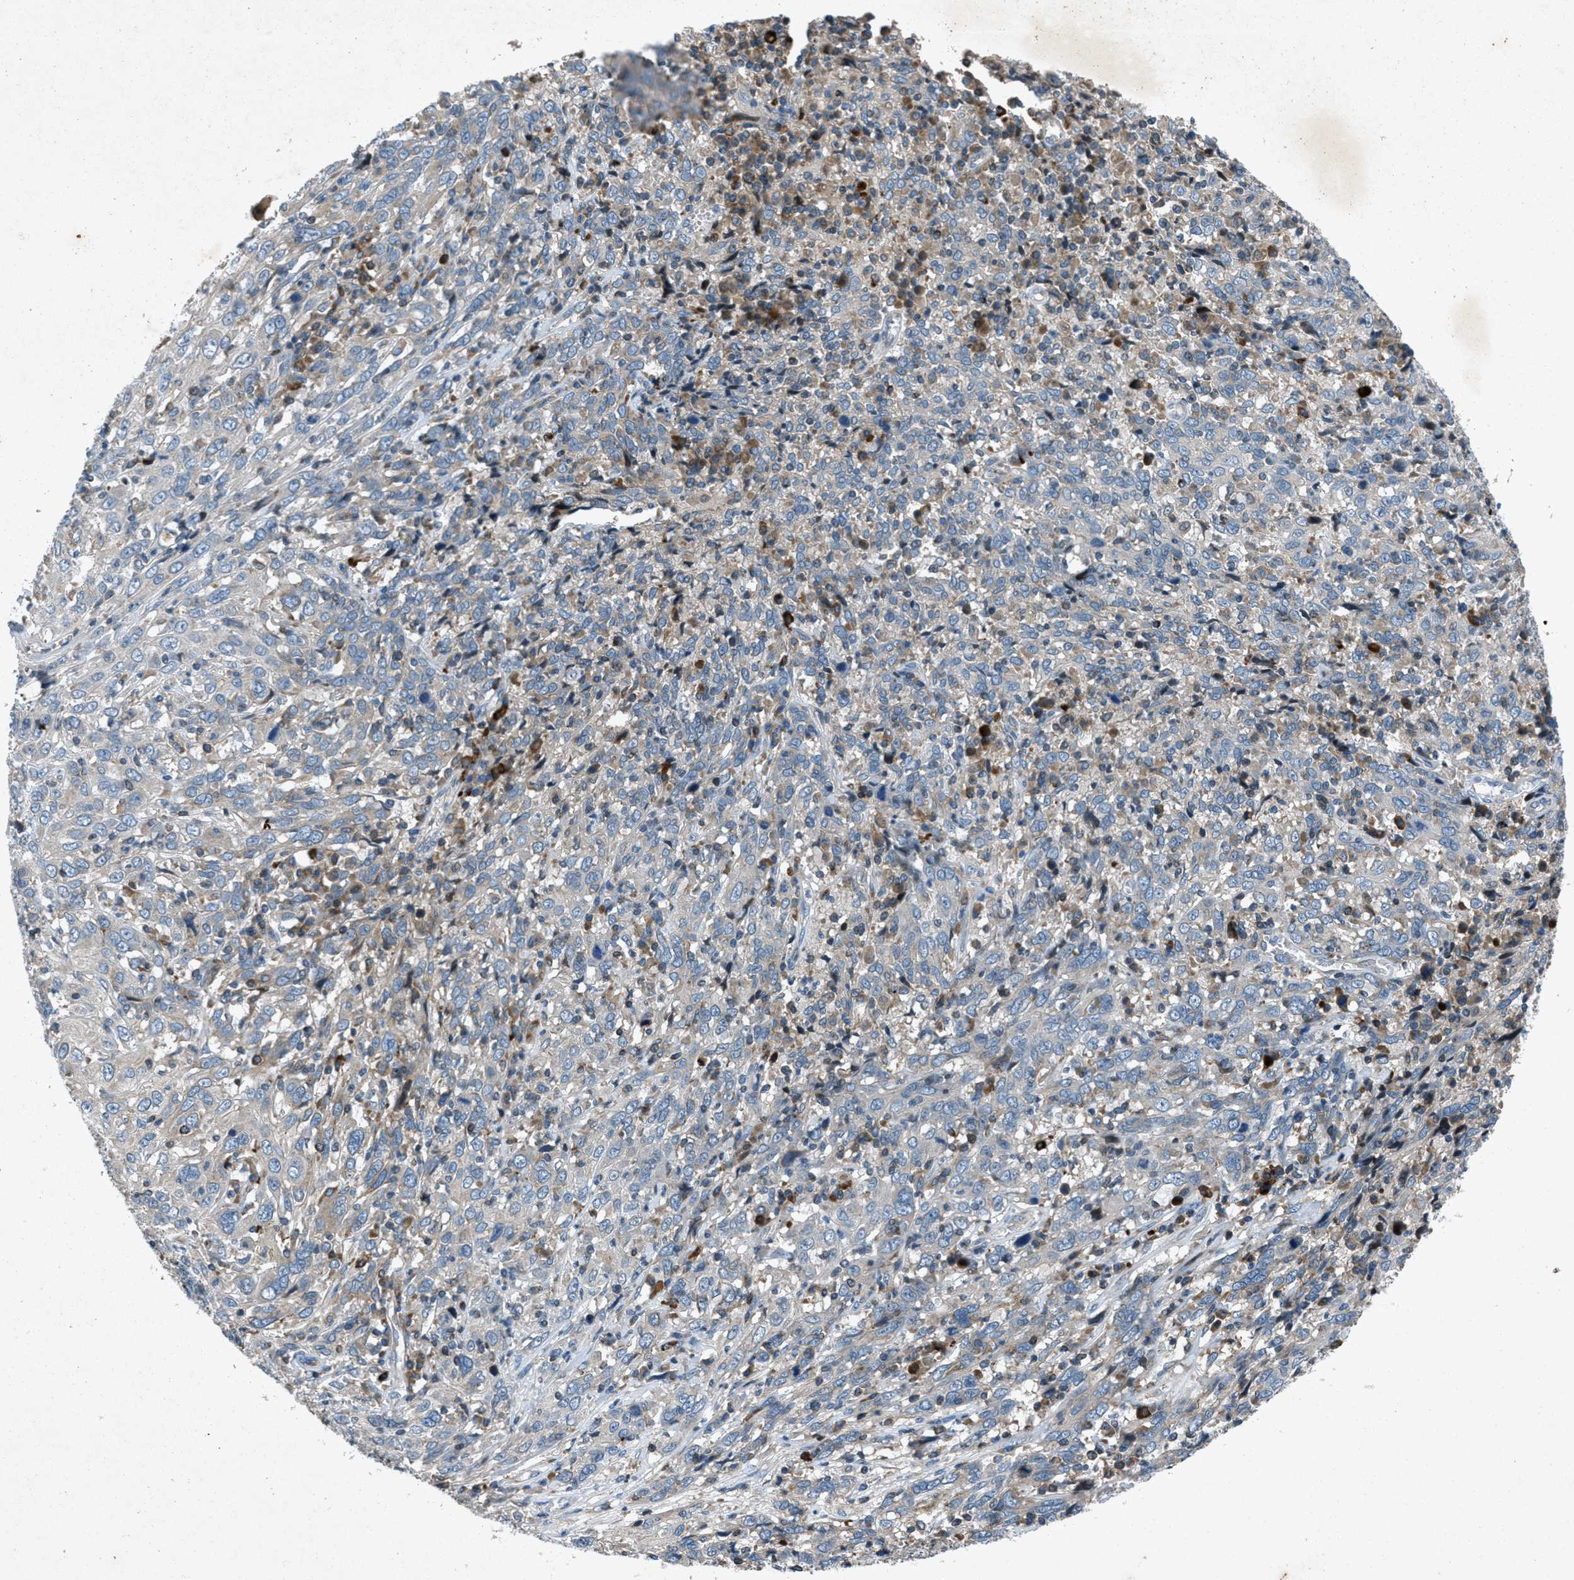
{"staining": {"intensity": "negative", "quantity": "none", "location": "none"}, "tissue": "cervical cancer", "cell_type": "Tumor cells", "image_type": "cancer", "snomed": [{"axis": "morphology", "description": "Squamous cell carcinoma, NOS"}, {"axis": "topography", "description": "Cervix"}], "caption": "High power microscopy image of an immunohistochemistry histopathology image of cervical cancer, revealing no significant staining in tumor cells. (Stains: DAB (3,3'-diaminobenzidine) IHC with hematoxylin counter stain, Microscopy: brightfield microscopy at high magnification).", "gene": "CLEC2D", "patient": {"sex": "female", "age": 46}}